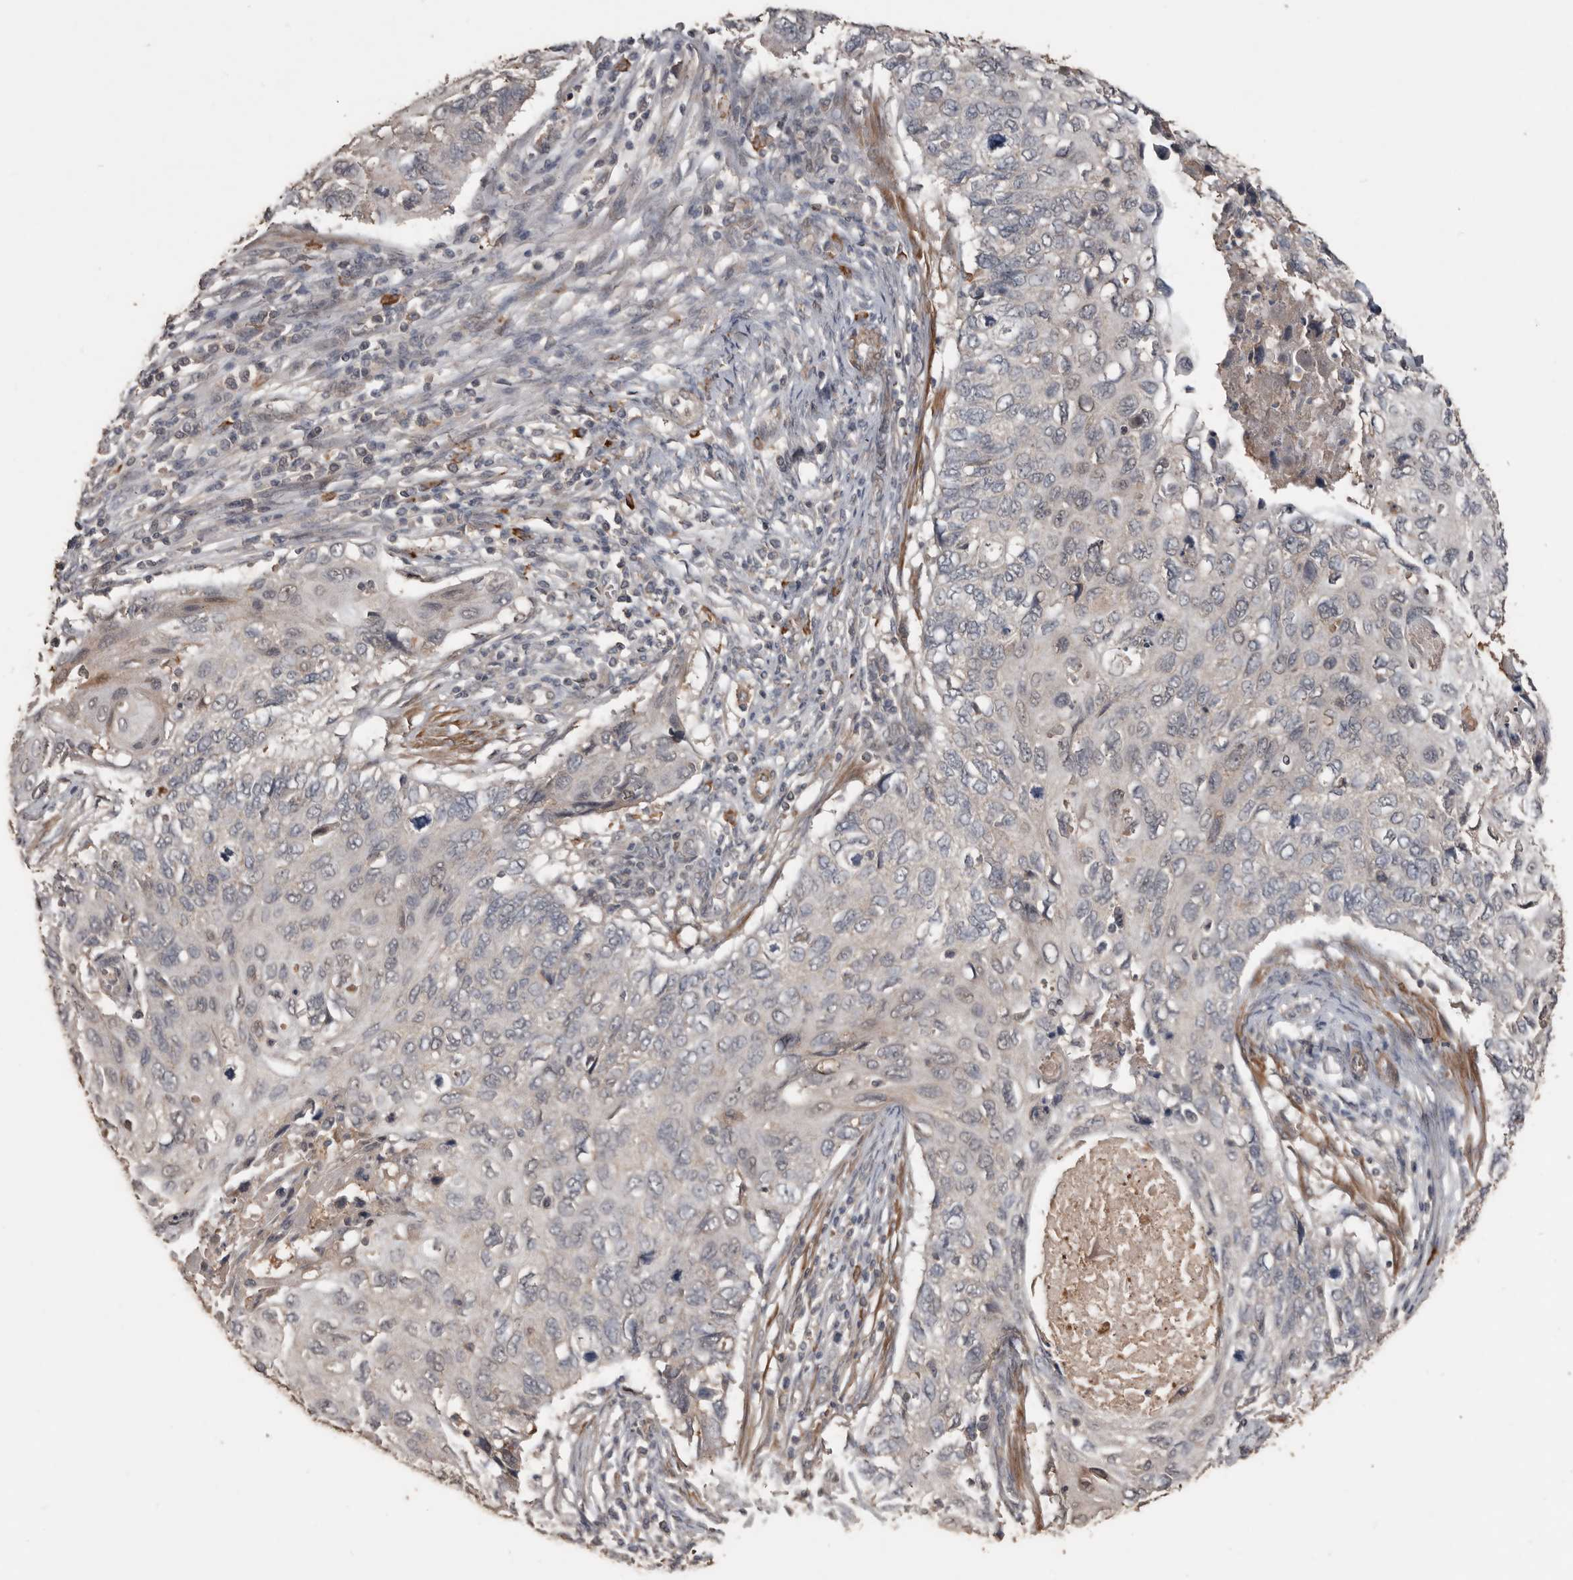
{"staining": {"intensity": "negative", "quantity": "none", "location": "none"}, "tissue": "cervical cancer", "cell_type": "Tumor cells", "image_type": "cancer", "snomed": [{"axis": "morphology", "description": "Squamous cell carcinoma, NOS"}, {"axis": "topography", "description": "Cervix"}], "caption": "Photomicrograph shows no protein expression in tumor cells of cervical cancer (squamous cell carcinoma) tissue.", "gene": "BAMBI", "patient": {"sex": "female", "age": 70}}